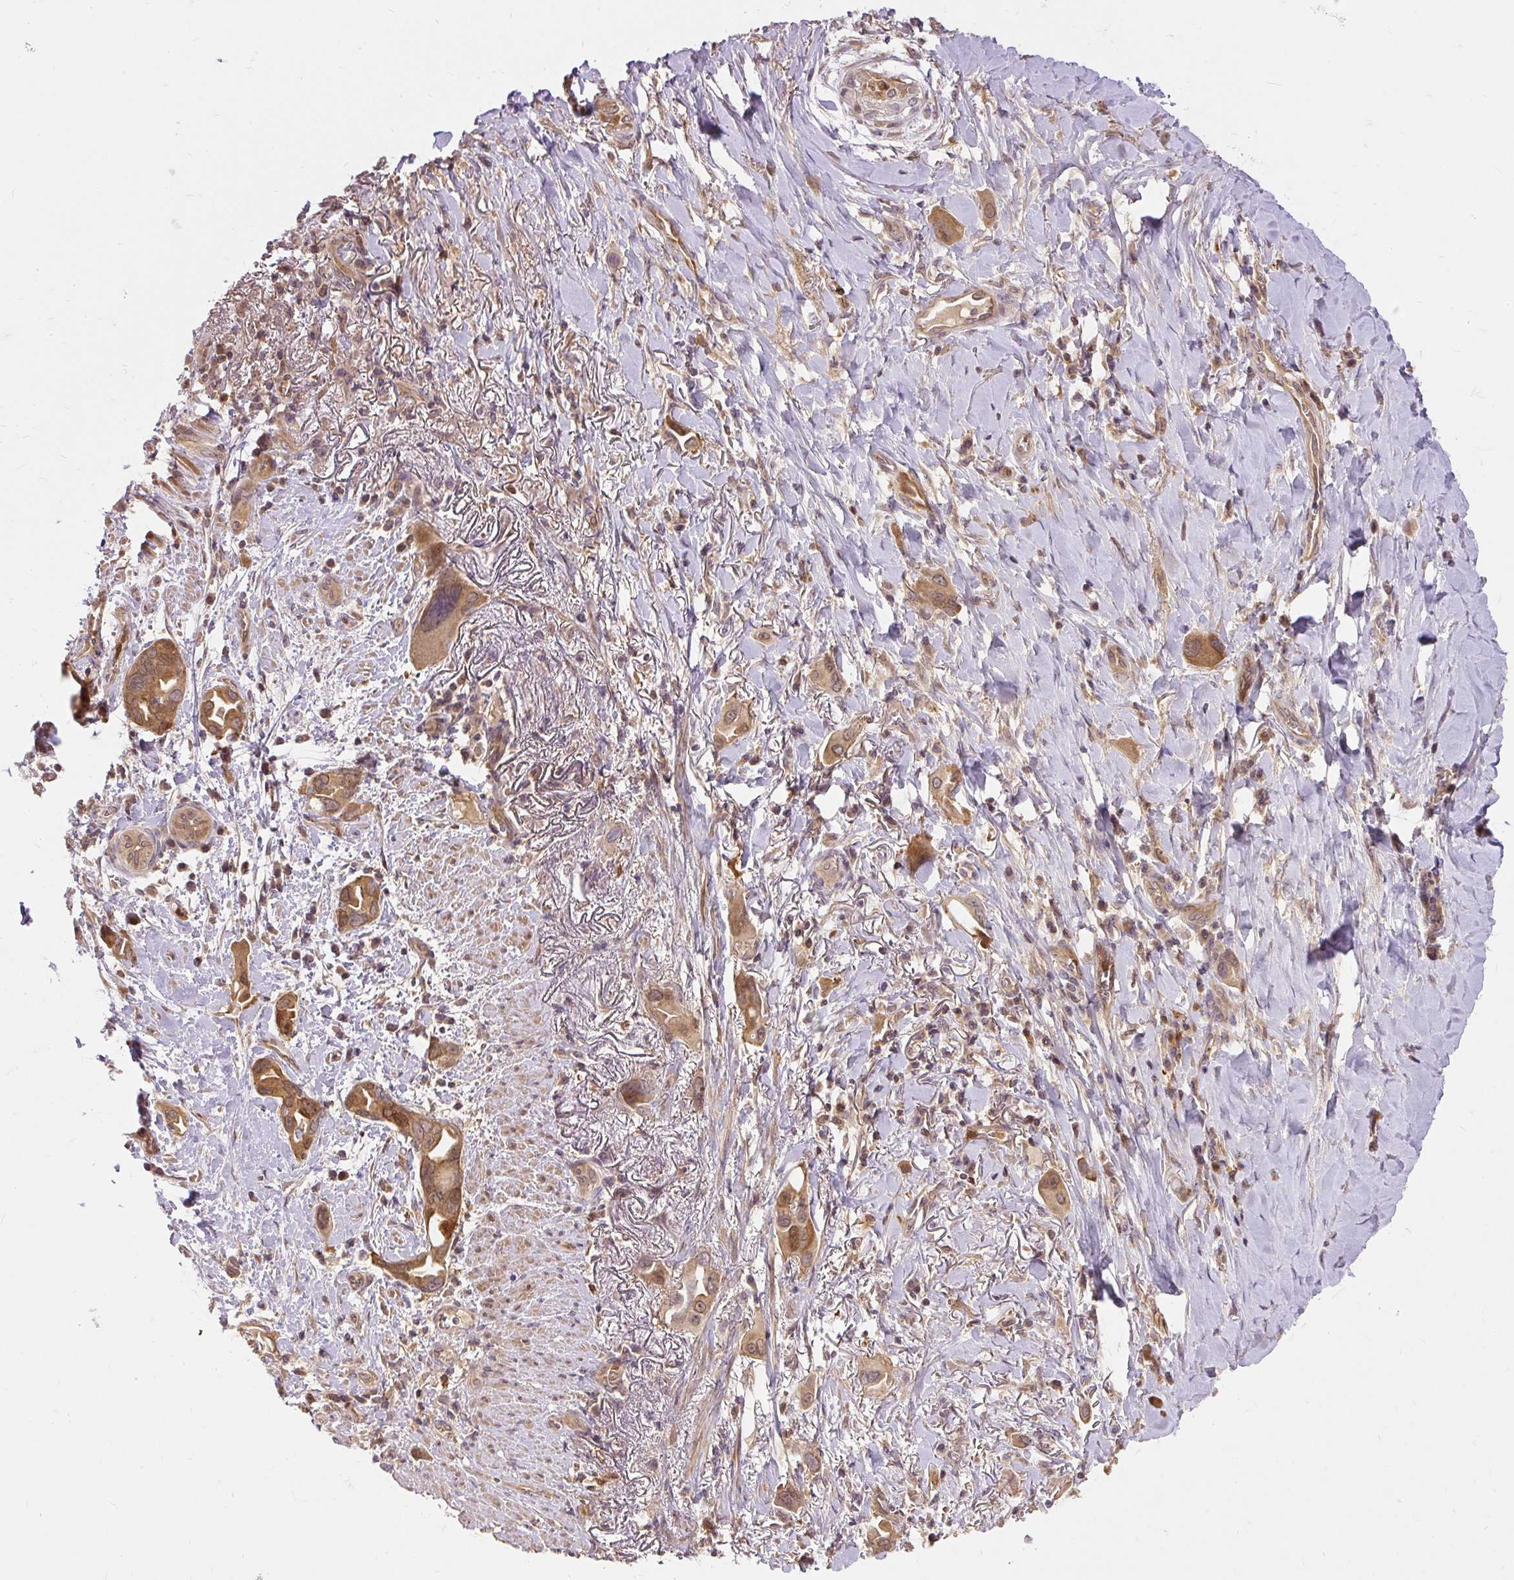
{"staining": {"intensity": "strong", "quantity": ">75%", "location": "cytoplasmic/membranous"}, "tissue": "lung cancer", "cell_type": "Tumor cells", "image_type": "cancer", "snomed": [{"axis": "morphology", "description": "Adenocarcinoma, NOS"}, {"axis": "topography", "description": "Lung"}], "caption": "The histopathology image exhibits immunohistochemical staining of lung adenocarcinoma. There is strong cytoplasmic/membranous expression is seen in approximately >75% of tumor cells.", "gene": "AP5S1", "patient": {"sex": "male", "age": 76}}